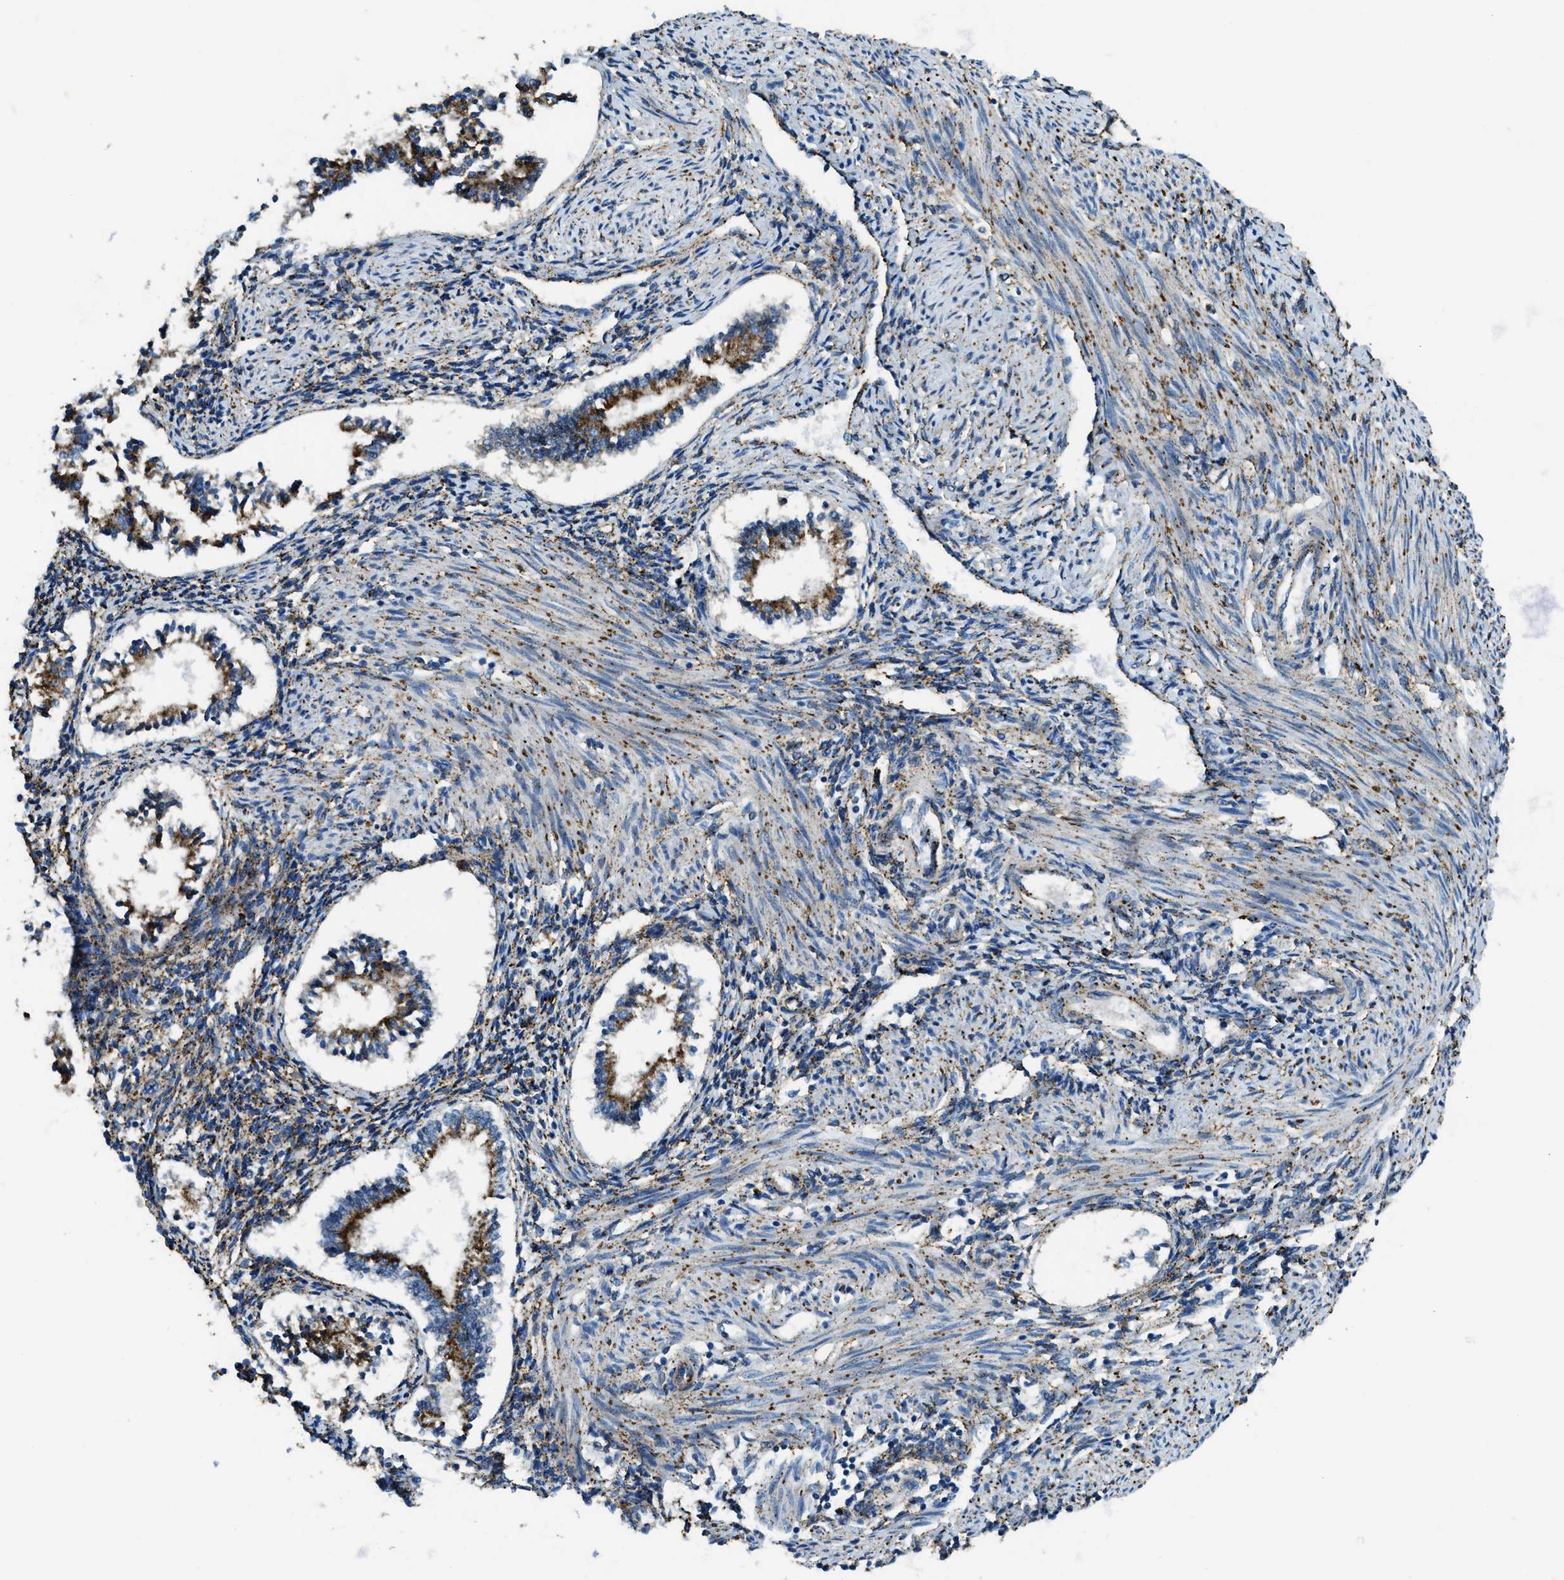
{"staining": {"intensity": "moderate", "quantity": ">75%", "location": "cytoplasmic/membranous"}, "tissue": "endometrium", "cell_type": "Cells in endometrial stroma", "image_type": "normal", "snomed": [{"axis": "morphology", "description": "Normal tissue, NOS"}, {"axis": "topography", "description": "Endometrium"}], "caption": "This histopathology image shows immunohistochemistry (IHC) staining of normal human endometrium, with medium moderate cytoplasmic/membranous positivity in approximately >75% of cells in endometrial stroma.", "gene": "SCARB2", "patient": {"sex": "female", "age": 42}}